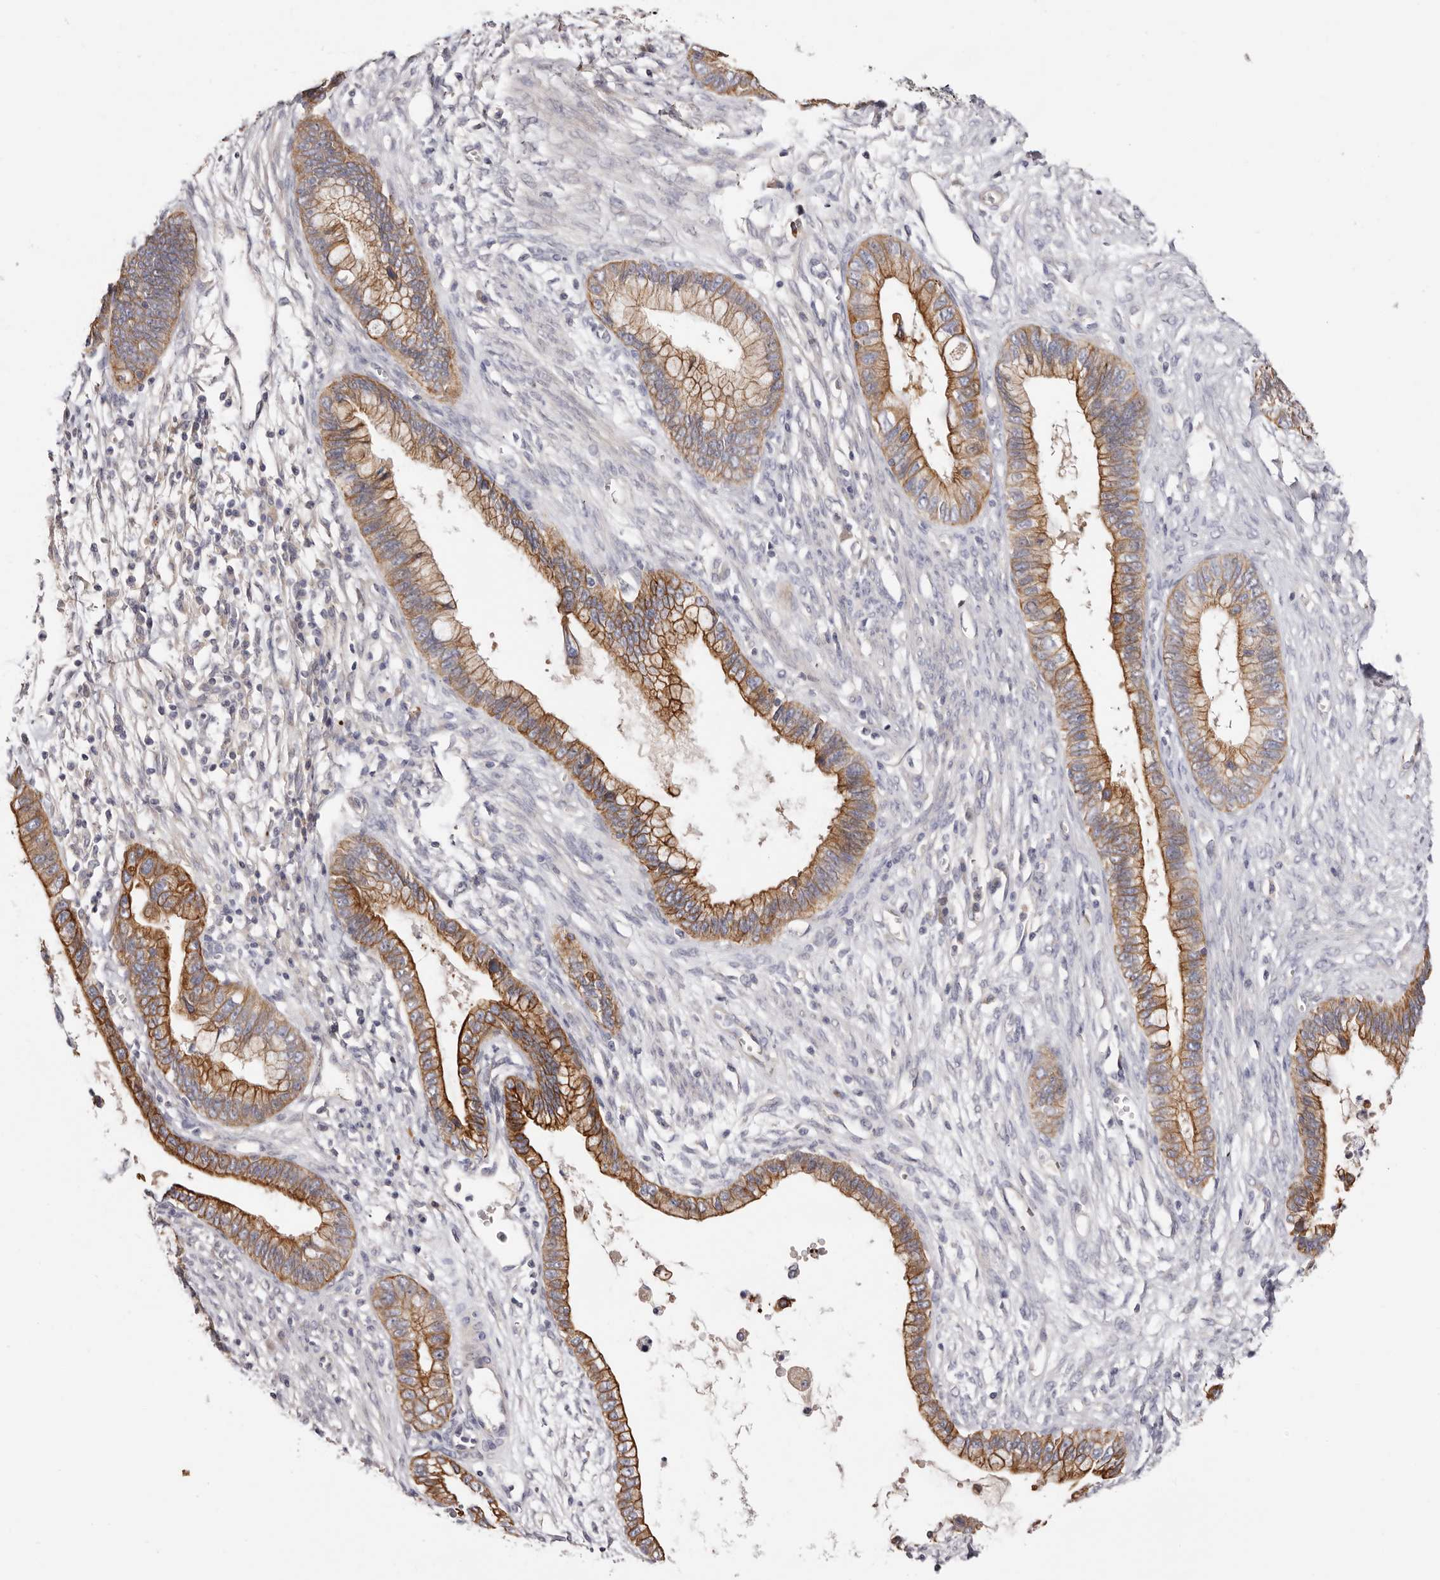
{"staining": {"intensity": "moderate", "quantity": ">75%", "location": "cytoplasmic/membranous"}, "tissue": "cervical cancer", "cell_type": "Tumor cells", "image_type": "cancer", "snomed": [{"axis": "morphology", "description": "Adenocarcinoma, NOS"}, {"axis": "topography", "description": "Cervix"}], "caption": "IHC micrograph of neoplastic tissue: cervical cancer stained using immunohistochemistry shows medium levels of moderate protein expression localized specifically in the cytoplasmic/membranous of tumor cells, appearing as a cytoplasmic/membranous brown color.", "gene": "STK16", "patient": {"sex": "female", "age": 44}}